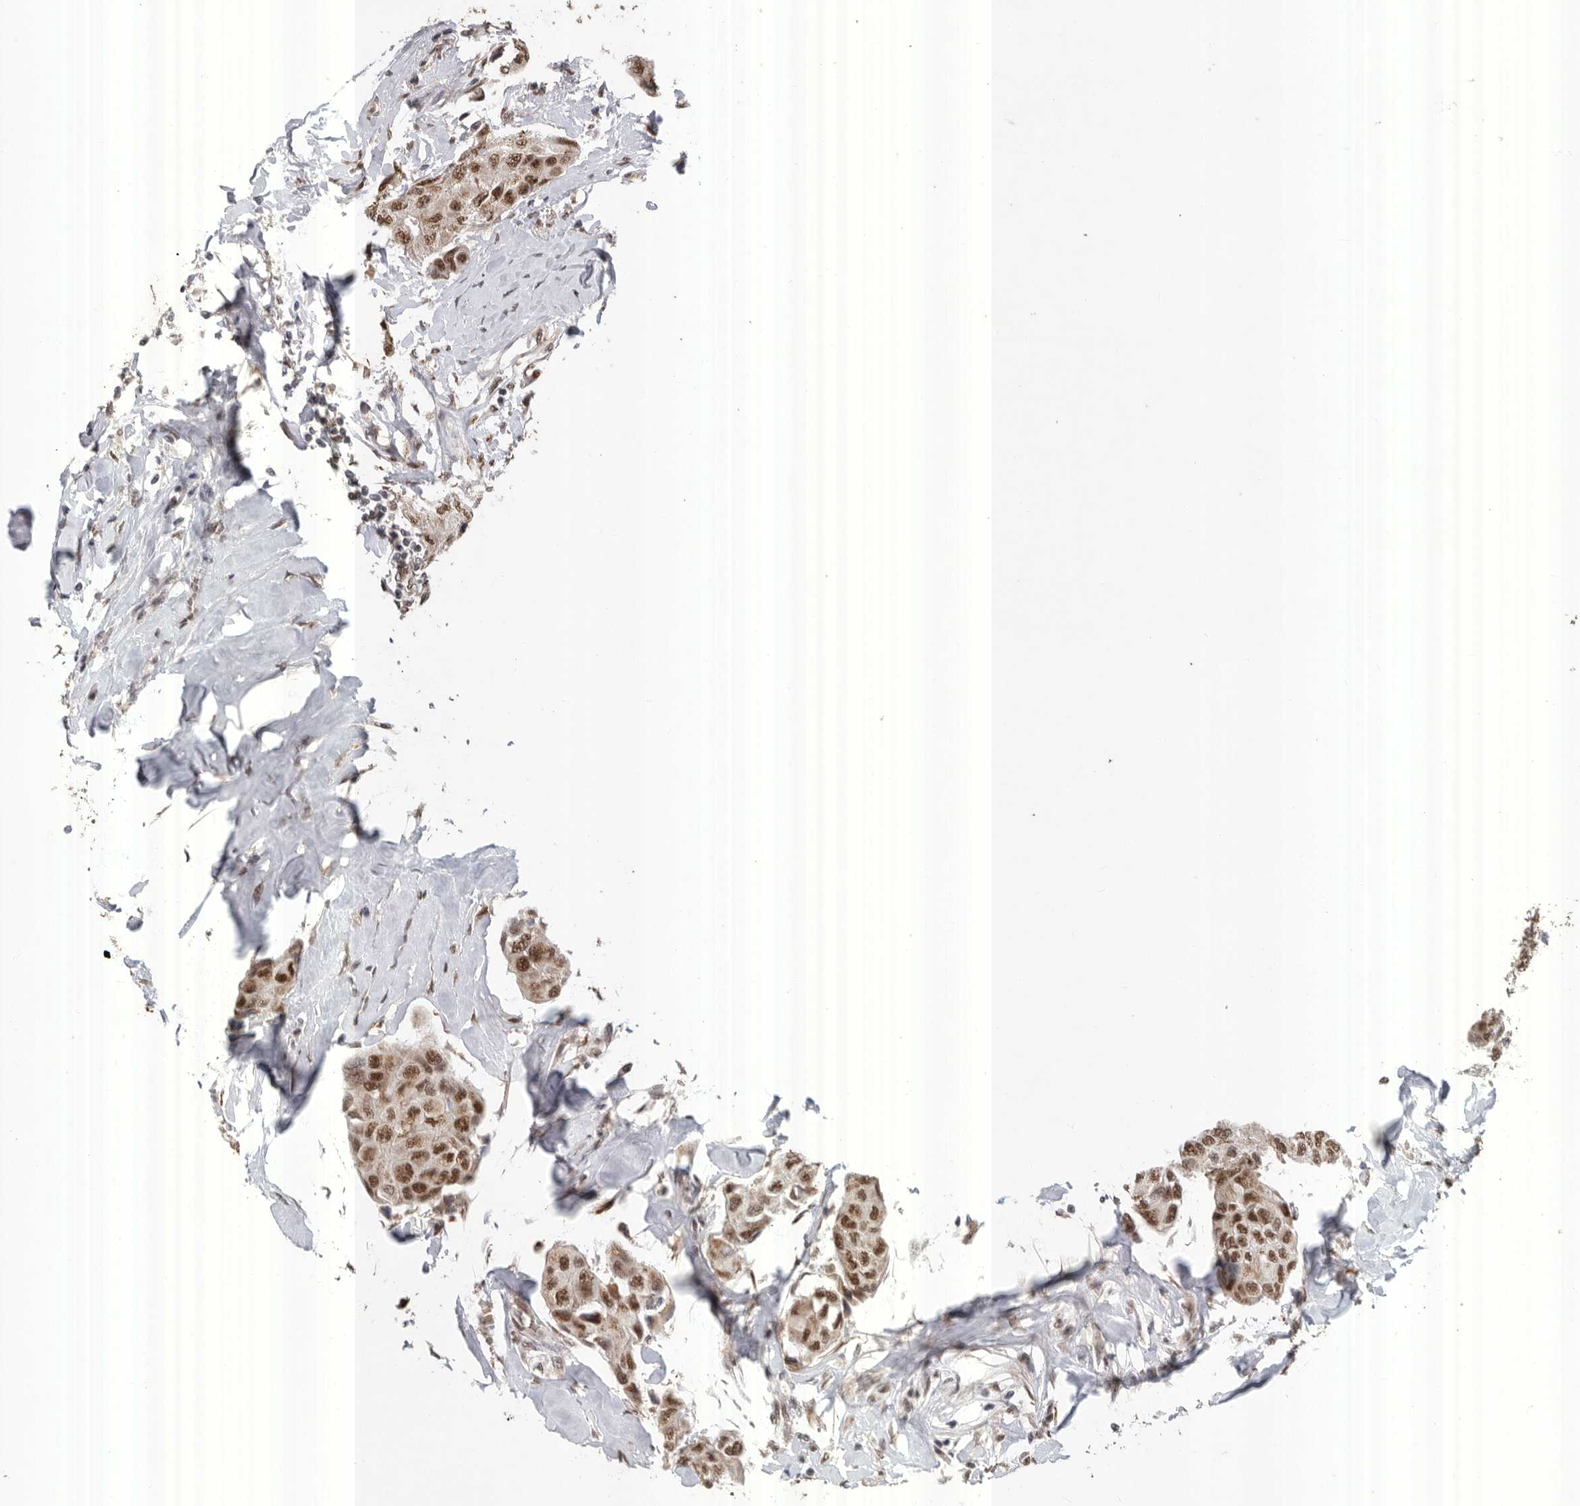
{"staining": {"intensity": "strong", "quantity": ">75%", "location": "nuclear"}, "tissue": "breast cancer", "cell_type": "Tumor cells", "image_type": "cancer", "snomed": [{"axis": "morphology", "description": "Duct carcinoma"}, {"axis": "topography", "description": "Breast"}], "caption": "DAB immunohistochemical staining of human breast invasive ductal carcinoma exhibits strong nuclear protein expression in approximately >75% of tumor cells.", "gene": "PPP1R10", "patient": {"sex": "female", "age": 80}}